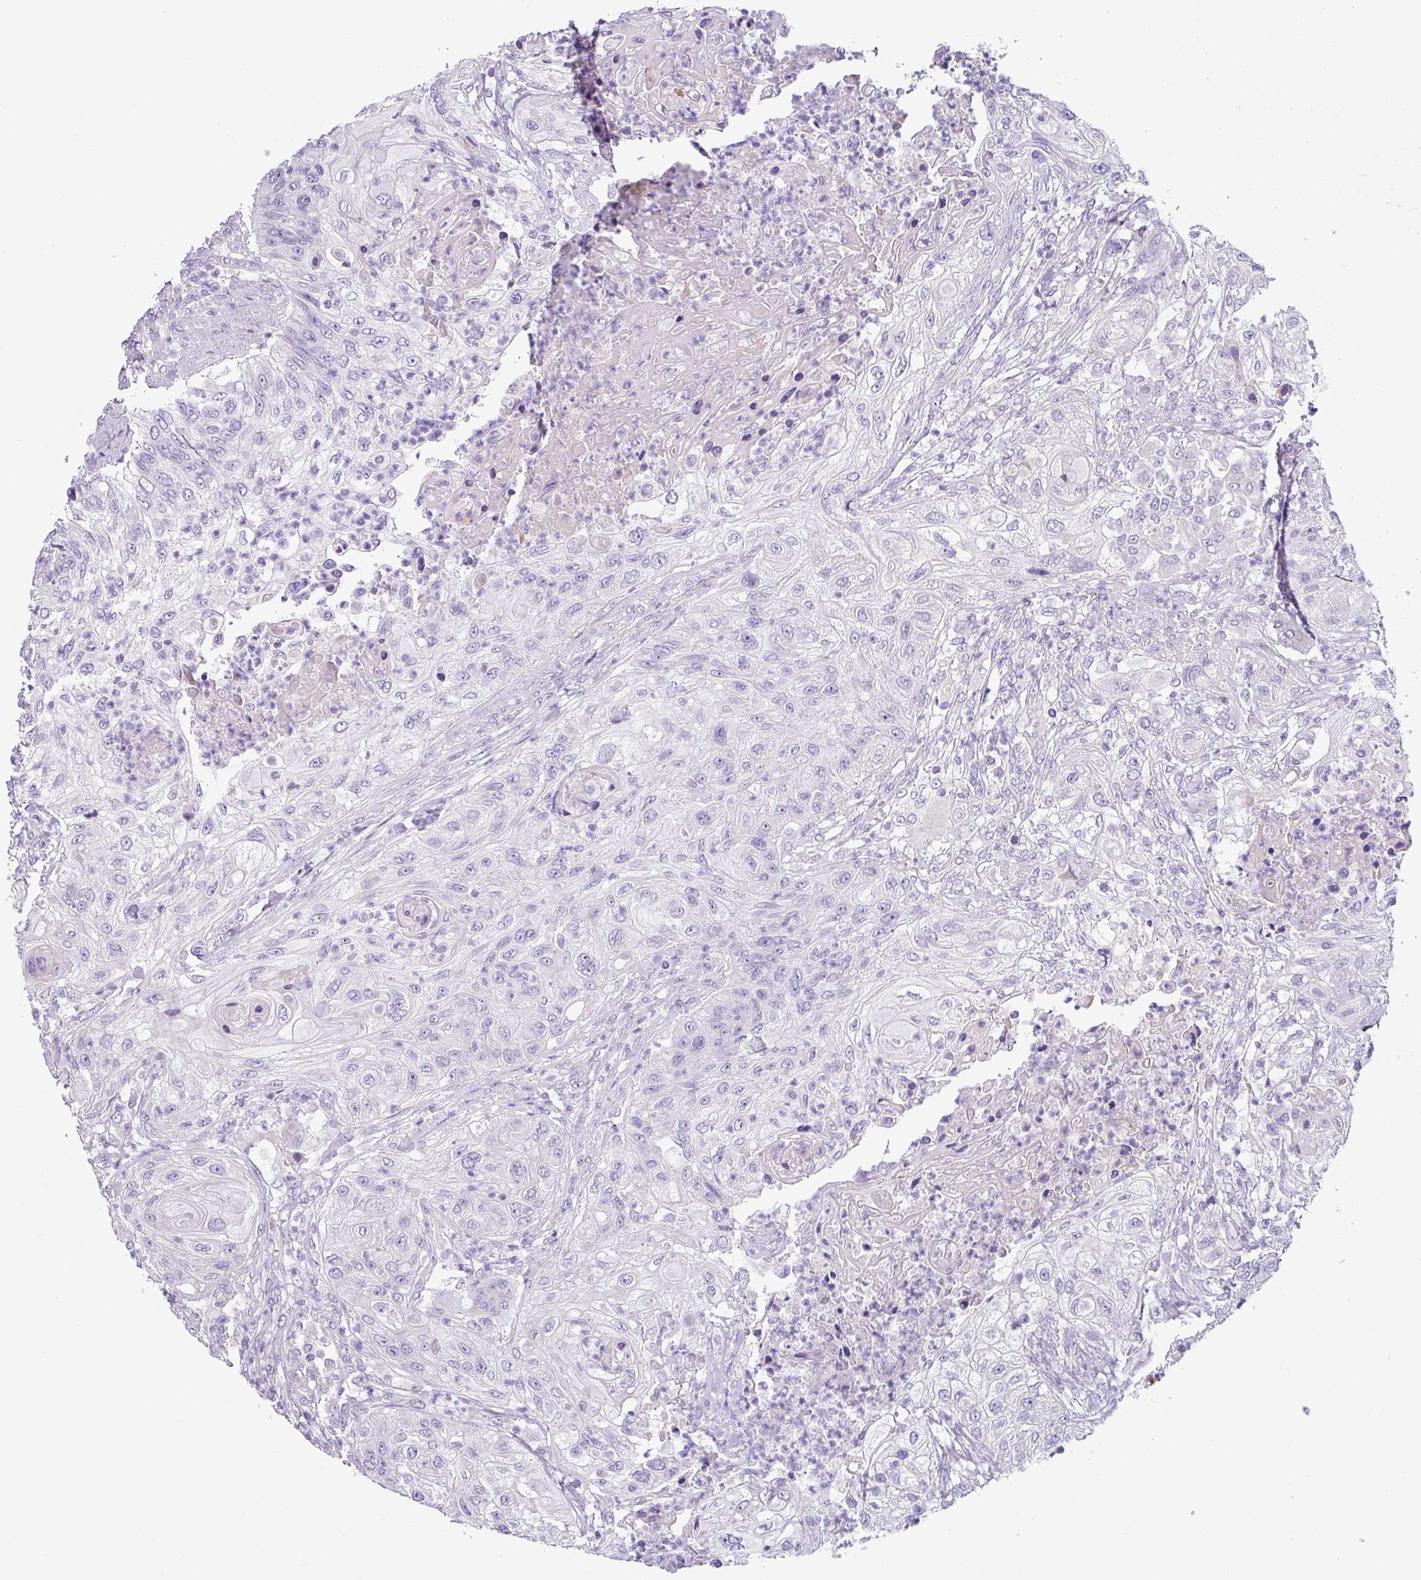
{"staining": {"intensity": "negative", "quantity": "none", "location": "none"}, "tissue": "urothelial cancer", "cell_type": "Tumor cells", "image_type": "cancer", "snomed": [{"axis": "morphology", "description": "Urothelial carcinoma, High grade"}, {"axis": "topography", "description": "Urinary bladder"}], "caption": "This is an IHC micrograph of urothelial cancer. There is no expression in tumor cells.", "gene": "RGS16", "patient": {"sex": "female", "age": 60}}